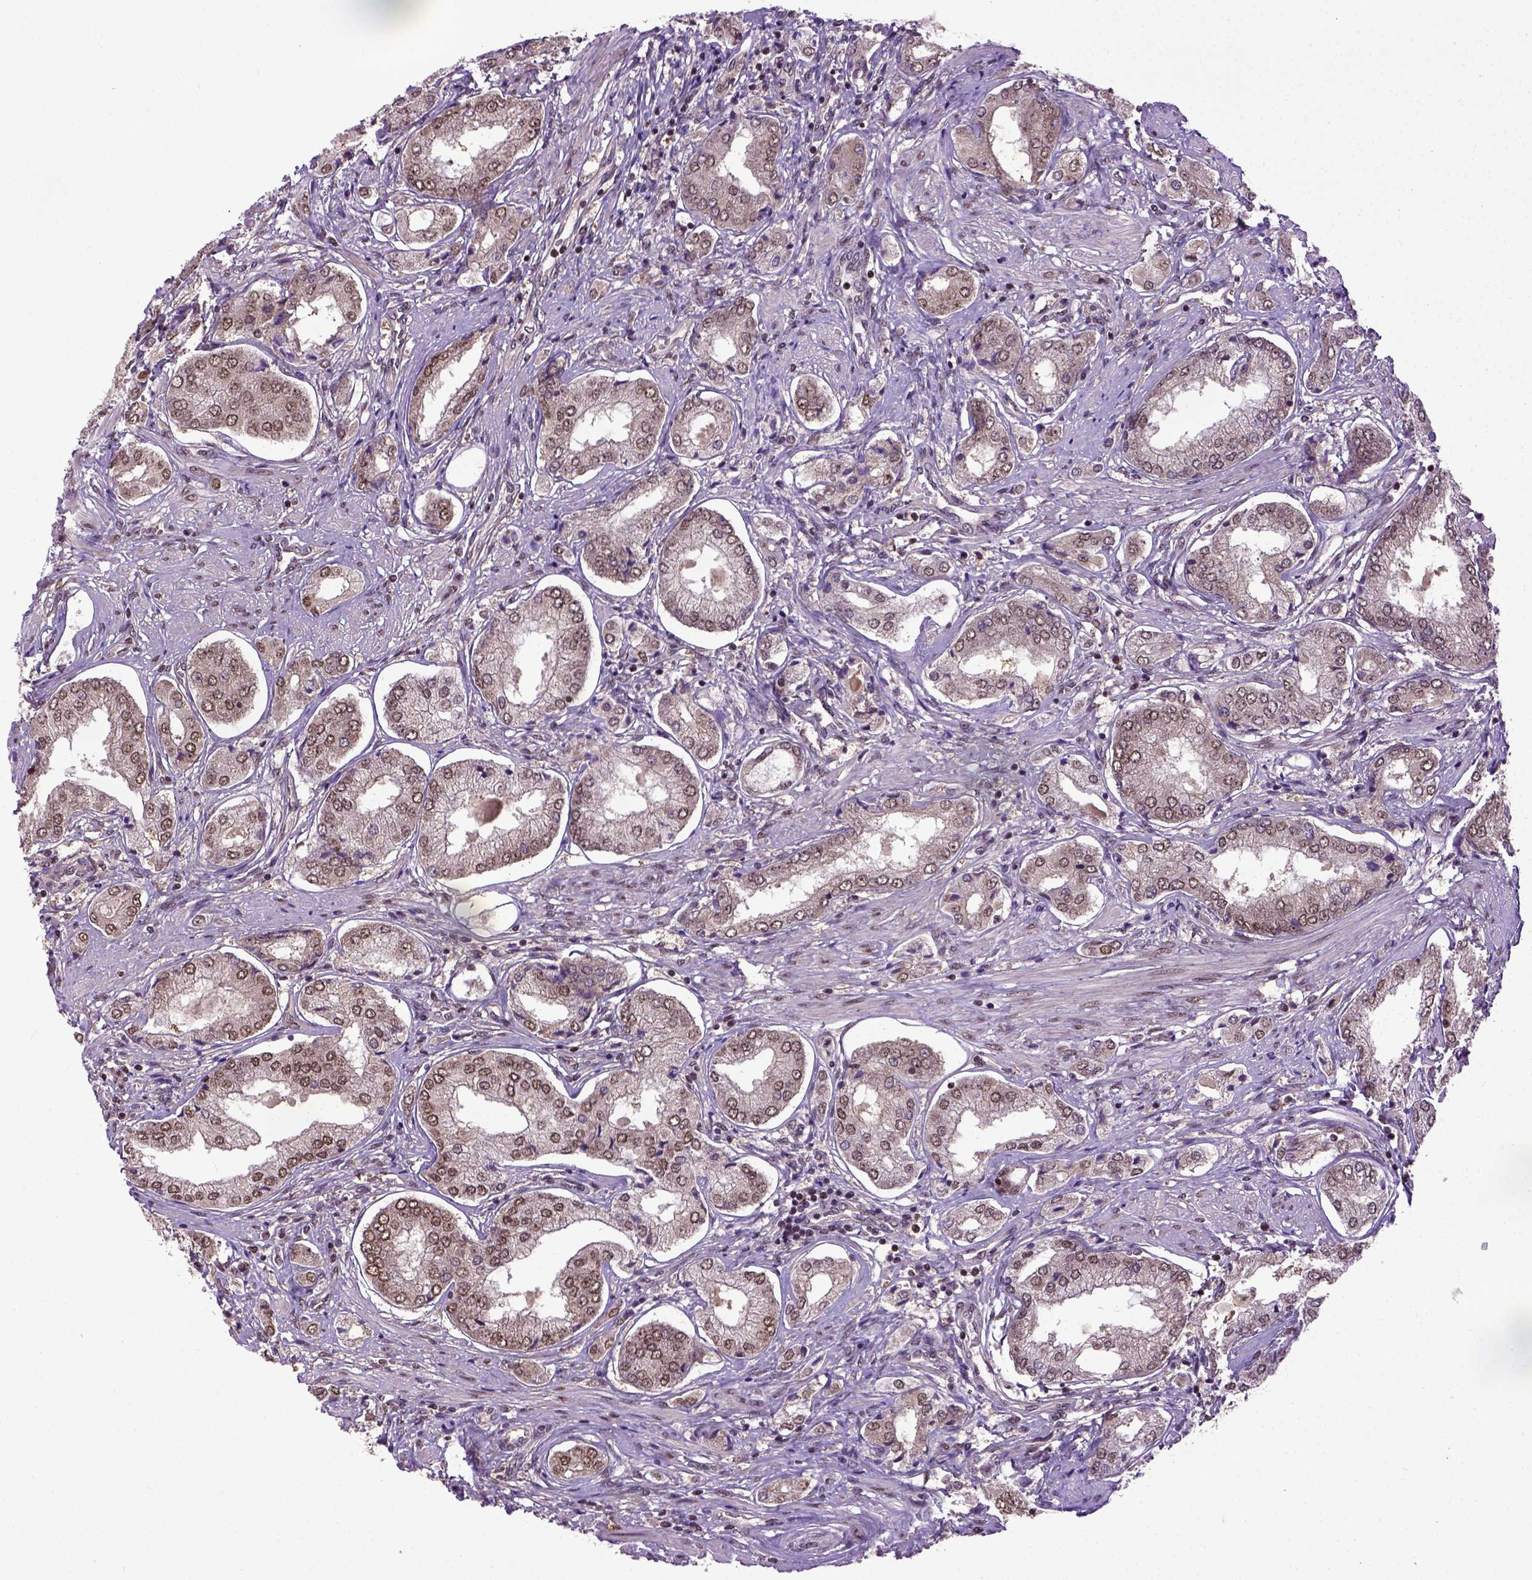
{"staining": {"intensity": "moderate", "quantity": "<25%", "location": "cytoplasmic/membranous,nuclear"}, "tissue": "prostate cancer", "cell_type": "Tumor cells", "image_type": "cancer", "snomed": [{"axis": "morphology", "description": "Adenocarcinoma, NOS"}, {"axis": "topography", "description": "Prostate"}], "caption": "Immunohistochemistry micrograph of neoplastic tissue: prostate cancer stained using immunohistochemistry displays low levels of moderate protein expression localized specifically in the cytoplasmic/membranous and nuclear of tumor cells, appearing as a cytoplasmic/membranous and nuclear brown color.", "gene": "UBA3", "patient": {"sex": "male", "age": 63}}